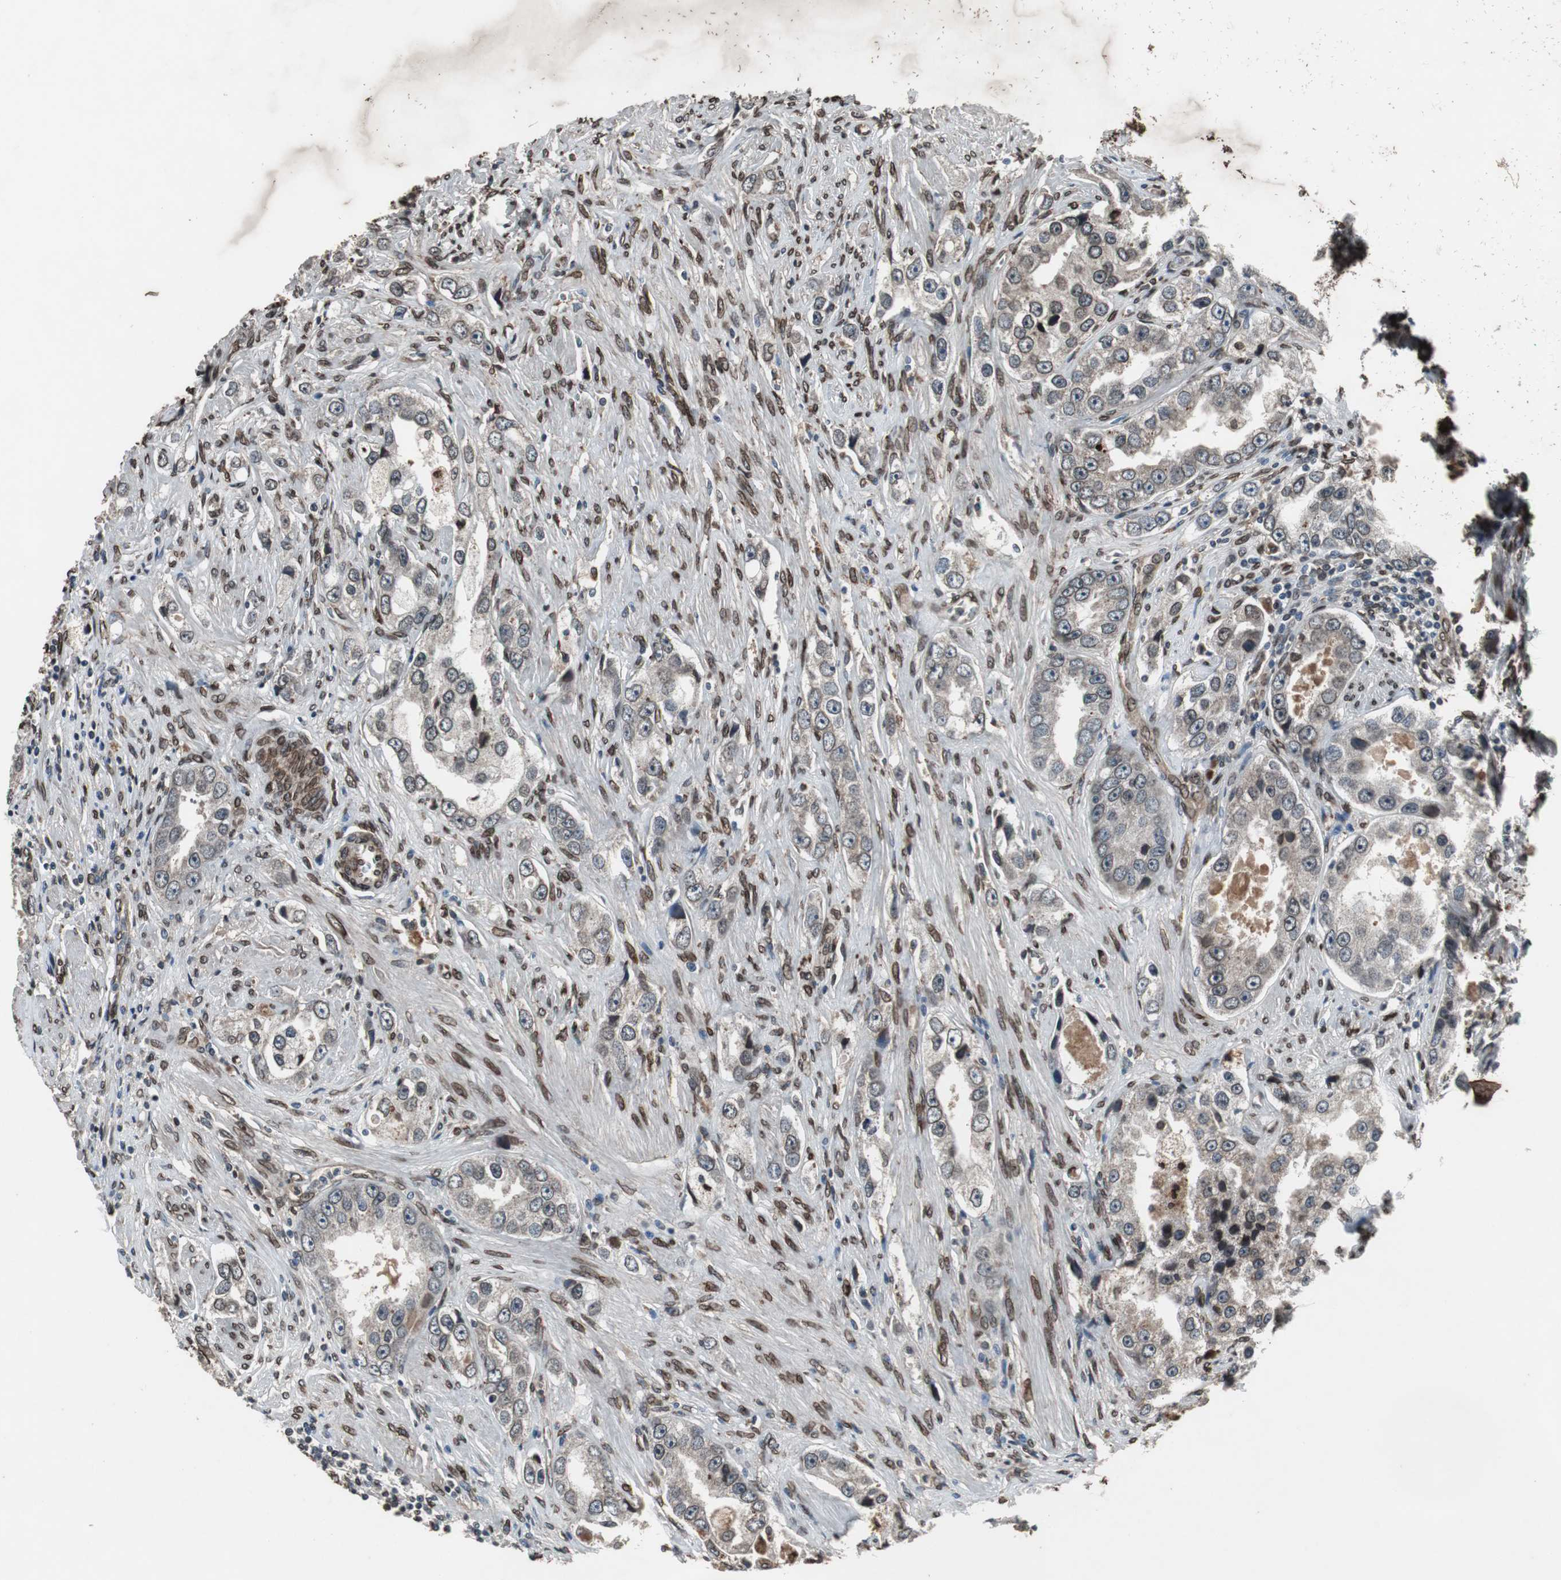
{"staining": {"intensity": "moderate", "quantity": "25%-75%", "location": "cytoplasmic/membranous,nuclear"}, "tissue": "prostate cancer", "cell_type": "Tumor cells", "image_type": "cancer", "snomed": [{"axis": "morphology", "description": "Adenocarcinoma, High grade"}, {"axis": "topography", "description": "Prostate"}], "caption": "IHC image of adenocarcinoma (high-grade) (prostate) stained for a protein (brown), which exhibits medium levels of moderate cytoplasmic/membranous and nuclear expression in approximately 25%-75% of tumor cells.", "gene": "LMNA", "patient": {"sex": "male", "age": 63}}